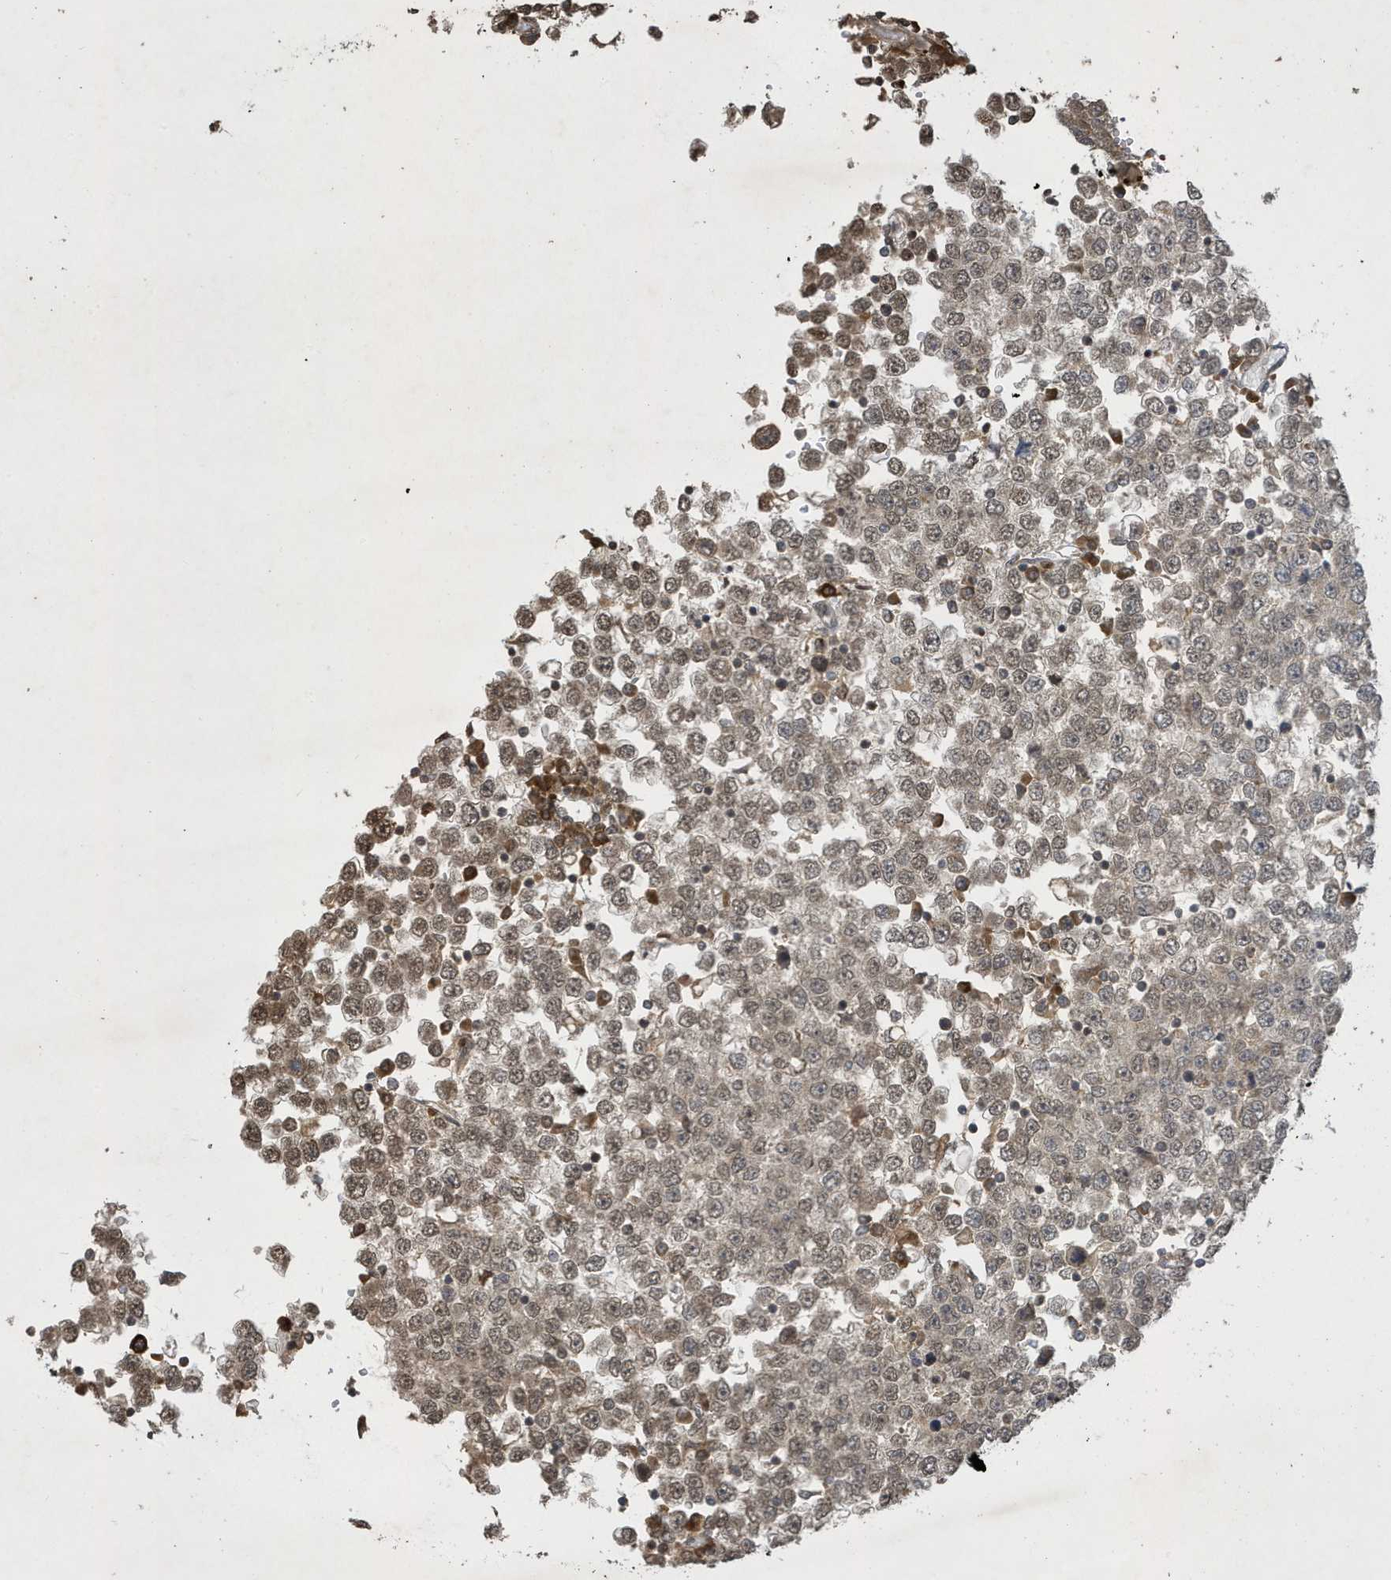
{"staining": {"intensity": "weak", "quantity": ">75%", "location": "cytoplasmic/membranous,nuclear"}, "tissue": "testis cancer", "cell_type": "Tumor cells", "image_type": "cancer", "snomed": [{"axis": "morphology", "description": "Seminoma, NOS"}, {"axis": "topography", "description": "Testis"}], "caption": "Protein expression analysis of human testis seminoma reveals weak cytoplasmic/membranous and nuclear staining in approximately >75% of tumor cells.", "gene": "STX10", "patient": {"sex": "male", "age": 65}}